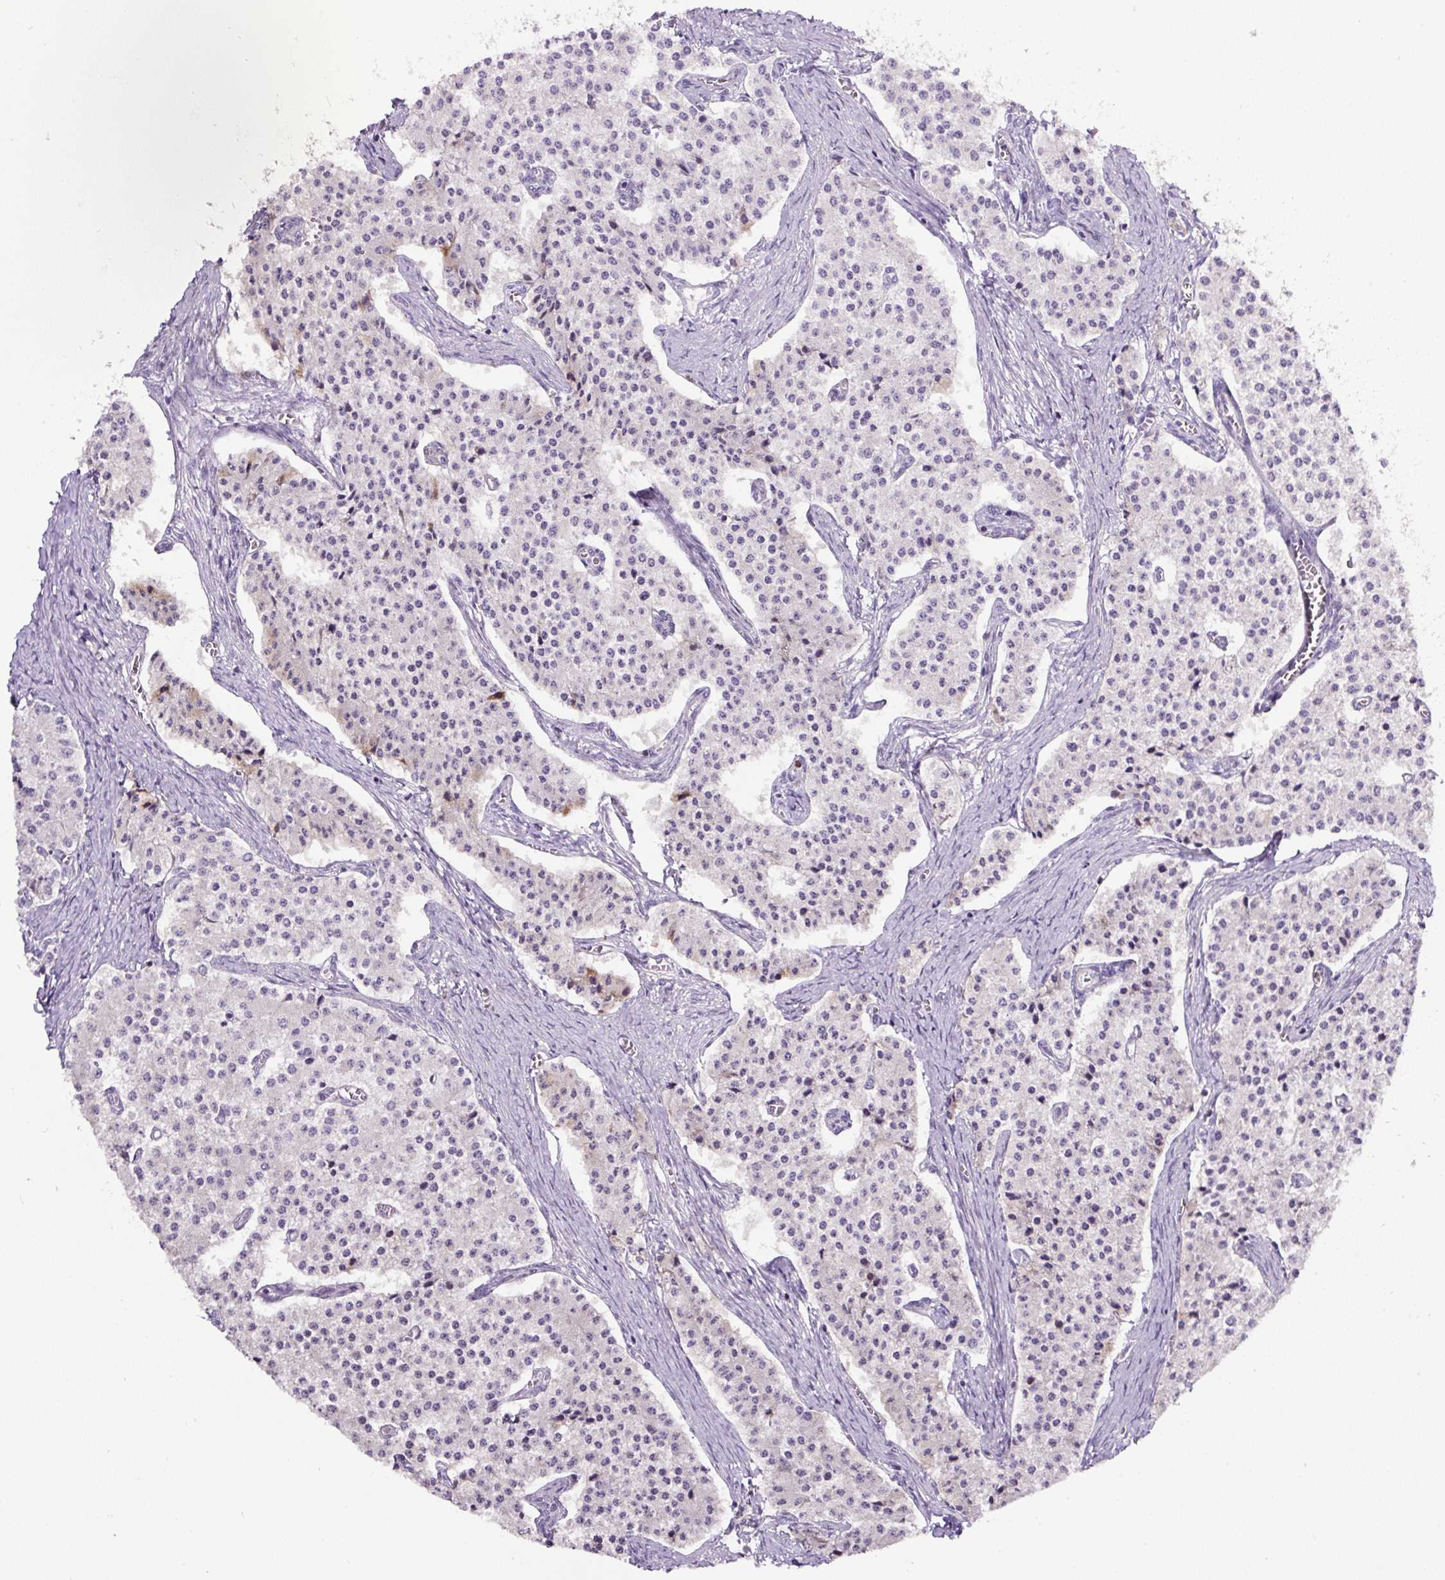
{"staining": {"intensity": "negative", "quantity": "none", "location": "none"}, "tissue": "carcinoid", "cell_type": "Tumor cells", "image_type": "cancer", "snomed": [{"axis": "morphology", "description": "Carcinoid, malignant, NOS"}, {"axis": "topography", "description": "Colon"}], "caption": "The micrograph exhibits no significant positivity in tumor cells of carcinoid.", "gene": "HPS4", "patient": {"sex": "female", "age": 52}}